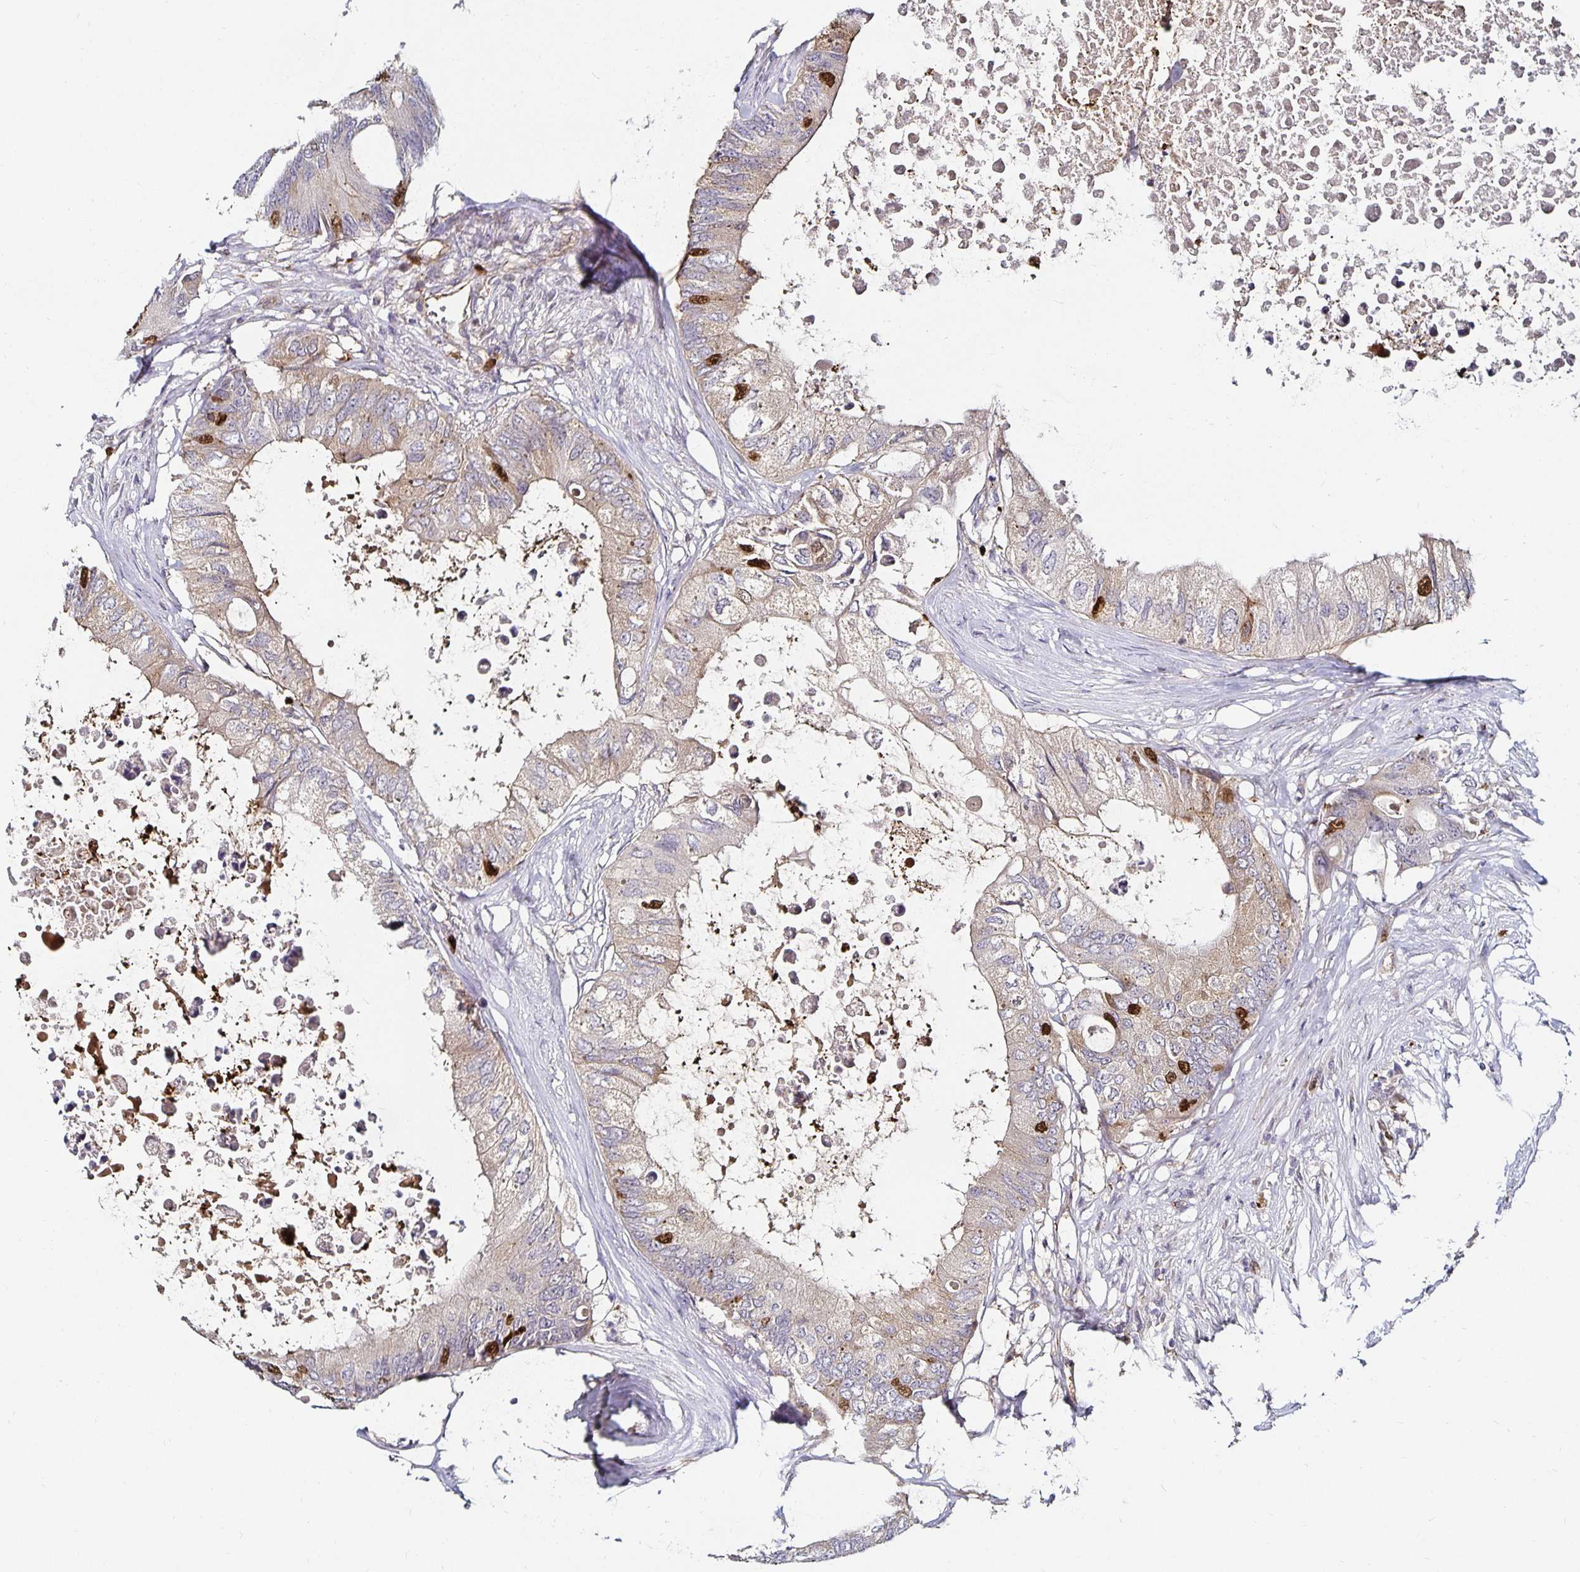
{"staining": {"intensity": "strong", "quantity": "<25%", "location": "nuclear"}, "tissue": "colorectal cancer", "cell_type": "Tumor cells", "image_type": "cancer", "snomed": [{"axis": "morphology", "description": "Adenocarcinoma, NOS"}, {"axis": "topography", "description": "Colon"}], "caption": "Tumor cells display strong nuclear positivity in about <25% of cells in colorectal adenocarcinoma.", "gene": "ANLN", "patient": {"sex": "male", "age": 71}}